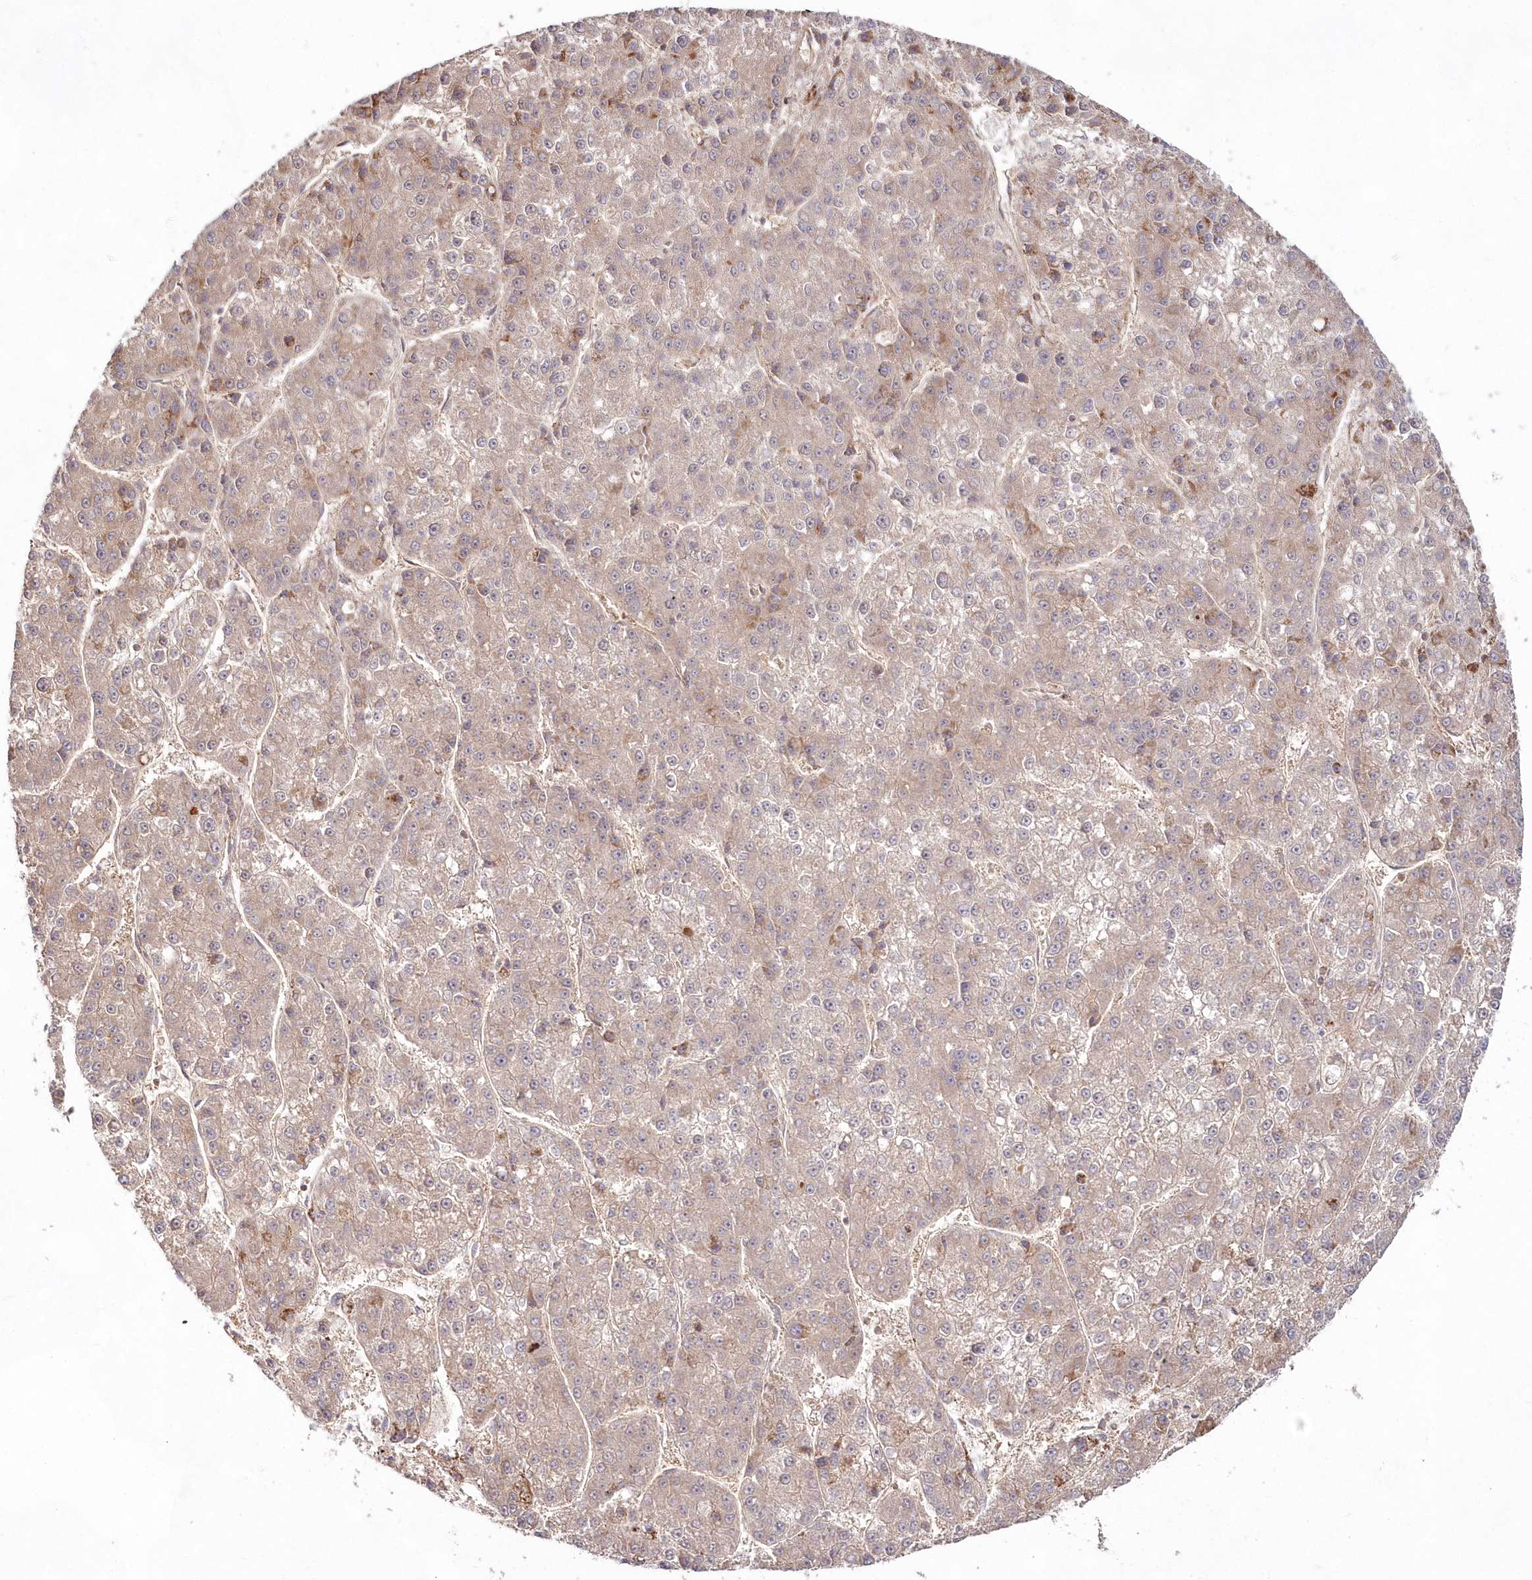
{"staining": {"intensity": "moderate", "quantity": "<25%", "location": "cytoplasmic/membranous"}, "tissue": "liver cancer", "cell_type": "Tumor cells", "image_type": "cancer", "snomed": [{"axis": "morphology", "description": "Carcinoma, Hepatocellular, NOS"}, {"axis": "topography", "description": "Liver"}], "caption": "DAB (3,3'-diaminobenzidine) immunohistochemical staining of human liver hepatocellular carcinoma displays moderate cytoplasmic/membranous protein expression in approximately <25% of tumor cells.", "gene": "IMPA1", "patient": {"sex": "female", "age": 73}}